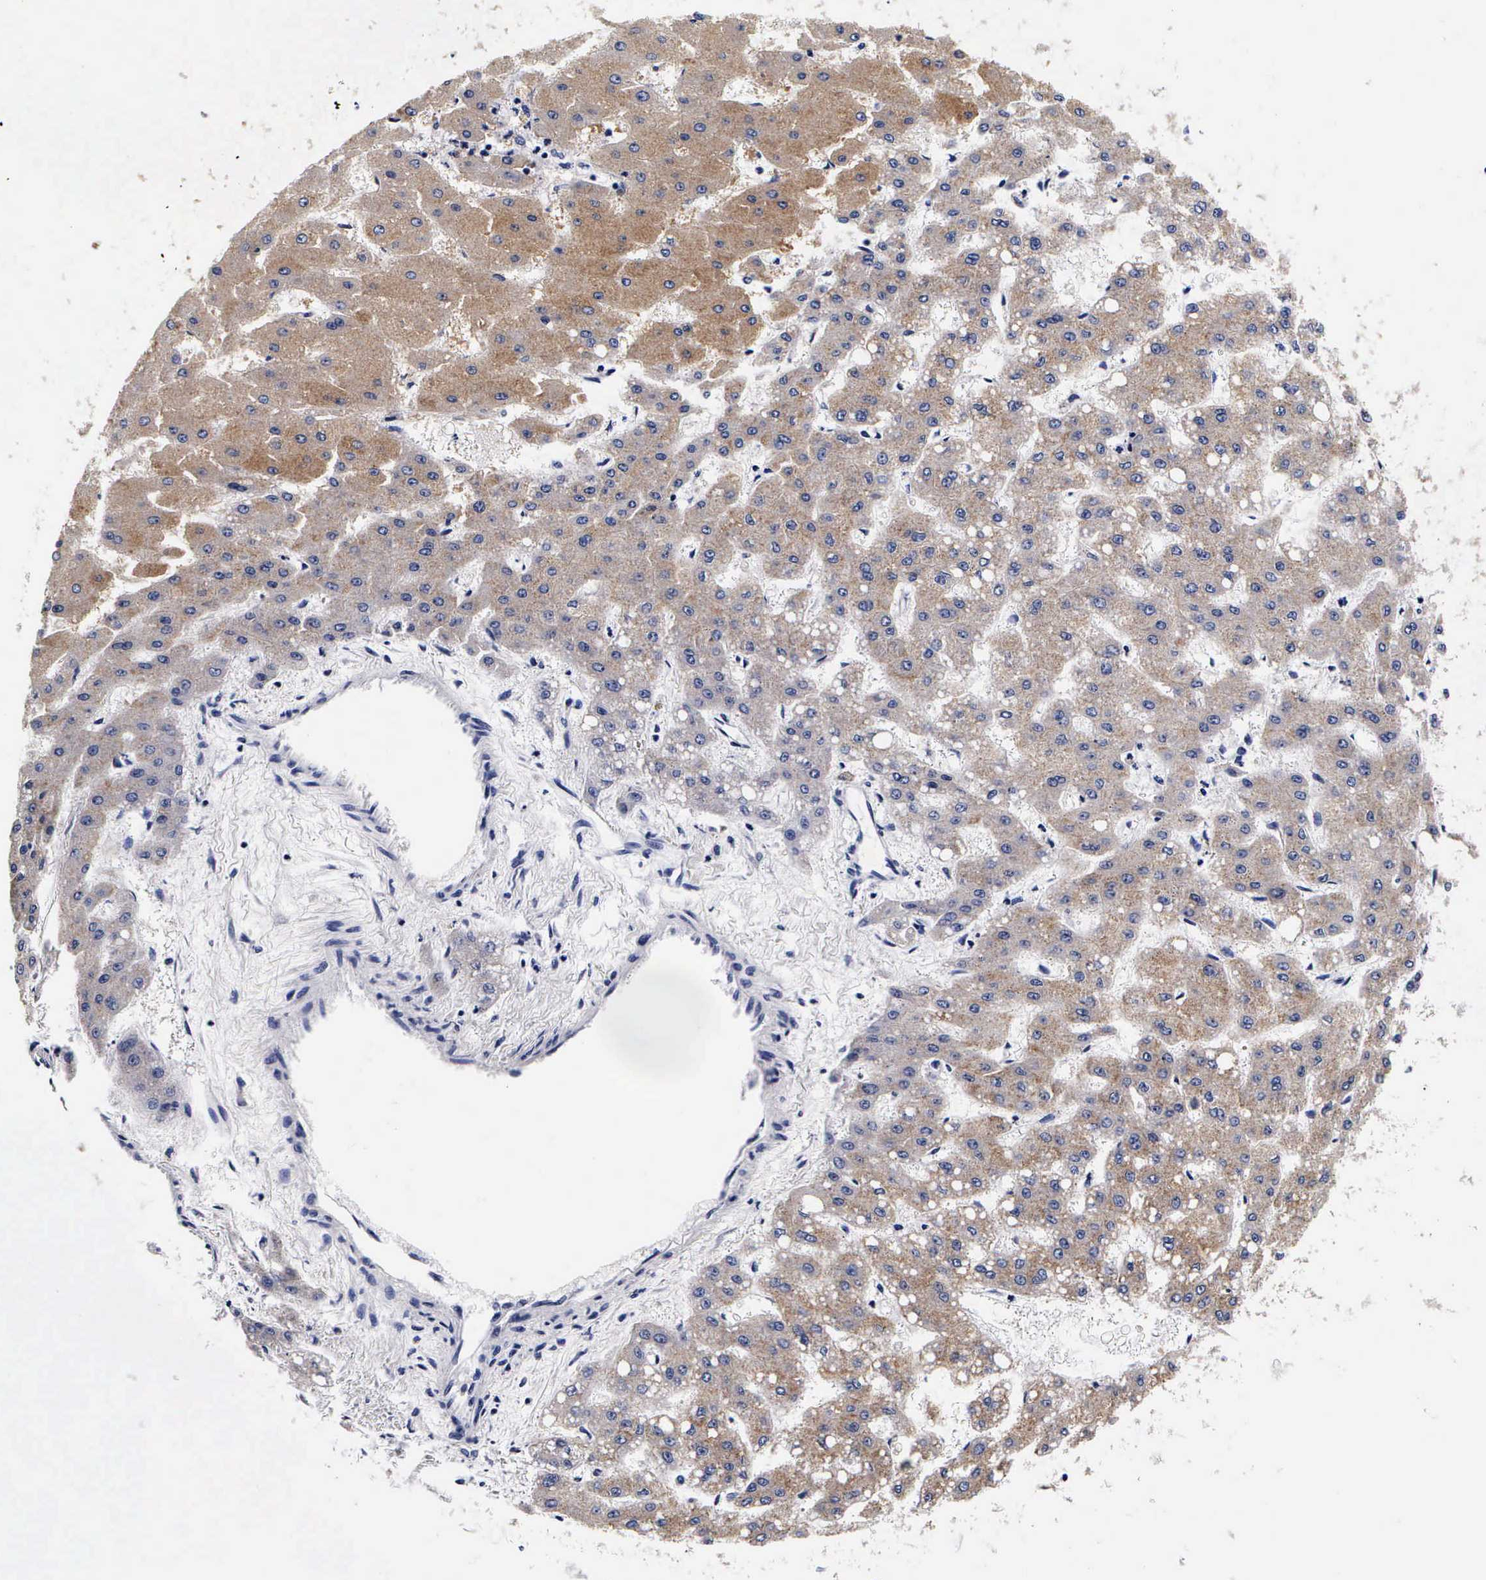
{"staining": {"intensity": "moderate", "quantity": ">75%", "location": "cytoplasmic/membranous"}, "tissue": "liver cancer", "cell_type": "Tumor cells", "image_type": "cancer", "snomed": [{"axis": "morphology", "description": "Carcinoma, Hepatocellular, NOS"}, {"axis": "topography", "description": "Liver"}], "caption": "A histopathology image showing moderate cytoplasmic/membranous expression in about >75% of tumor cells in liver cancer (hepatocellular carcinoma), as visualized by brown immunohistochemical staining.", "gene": "RNASE6", "patient": {"sex": "female", "age": 52}}